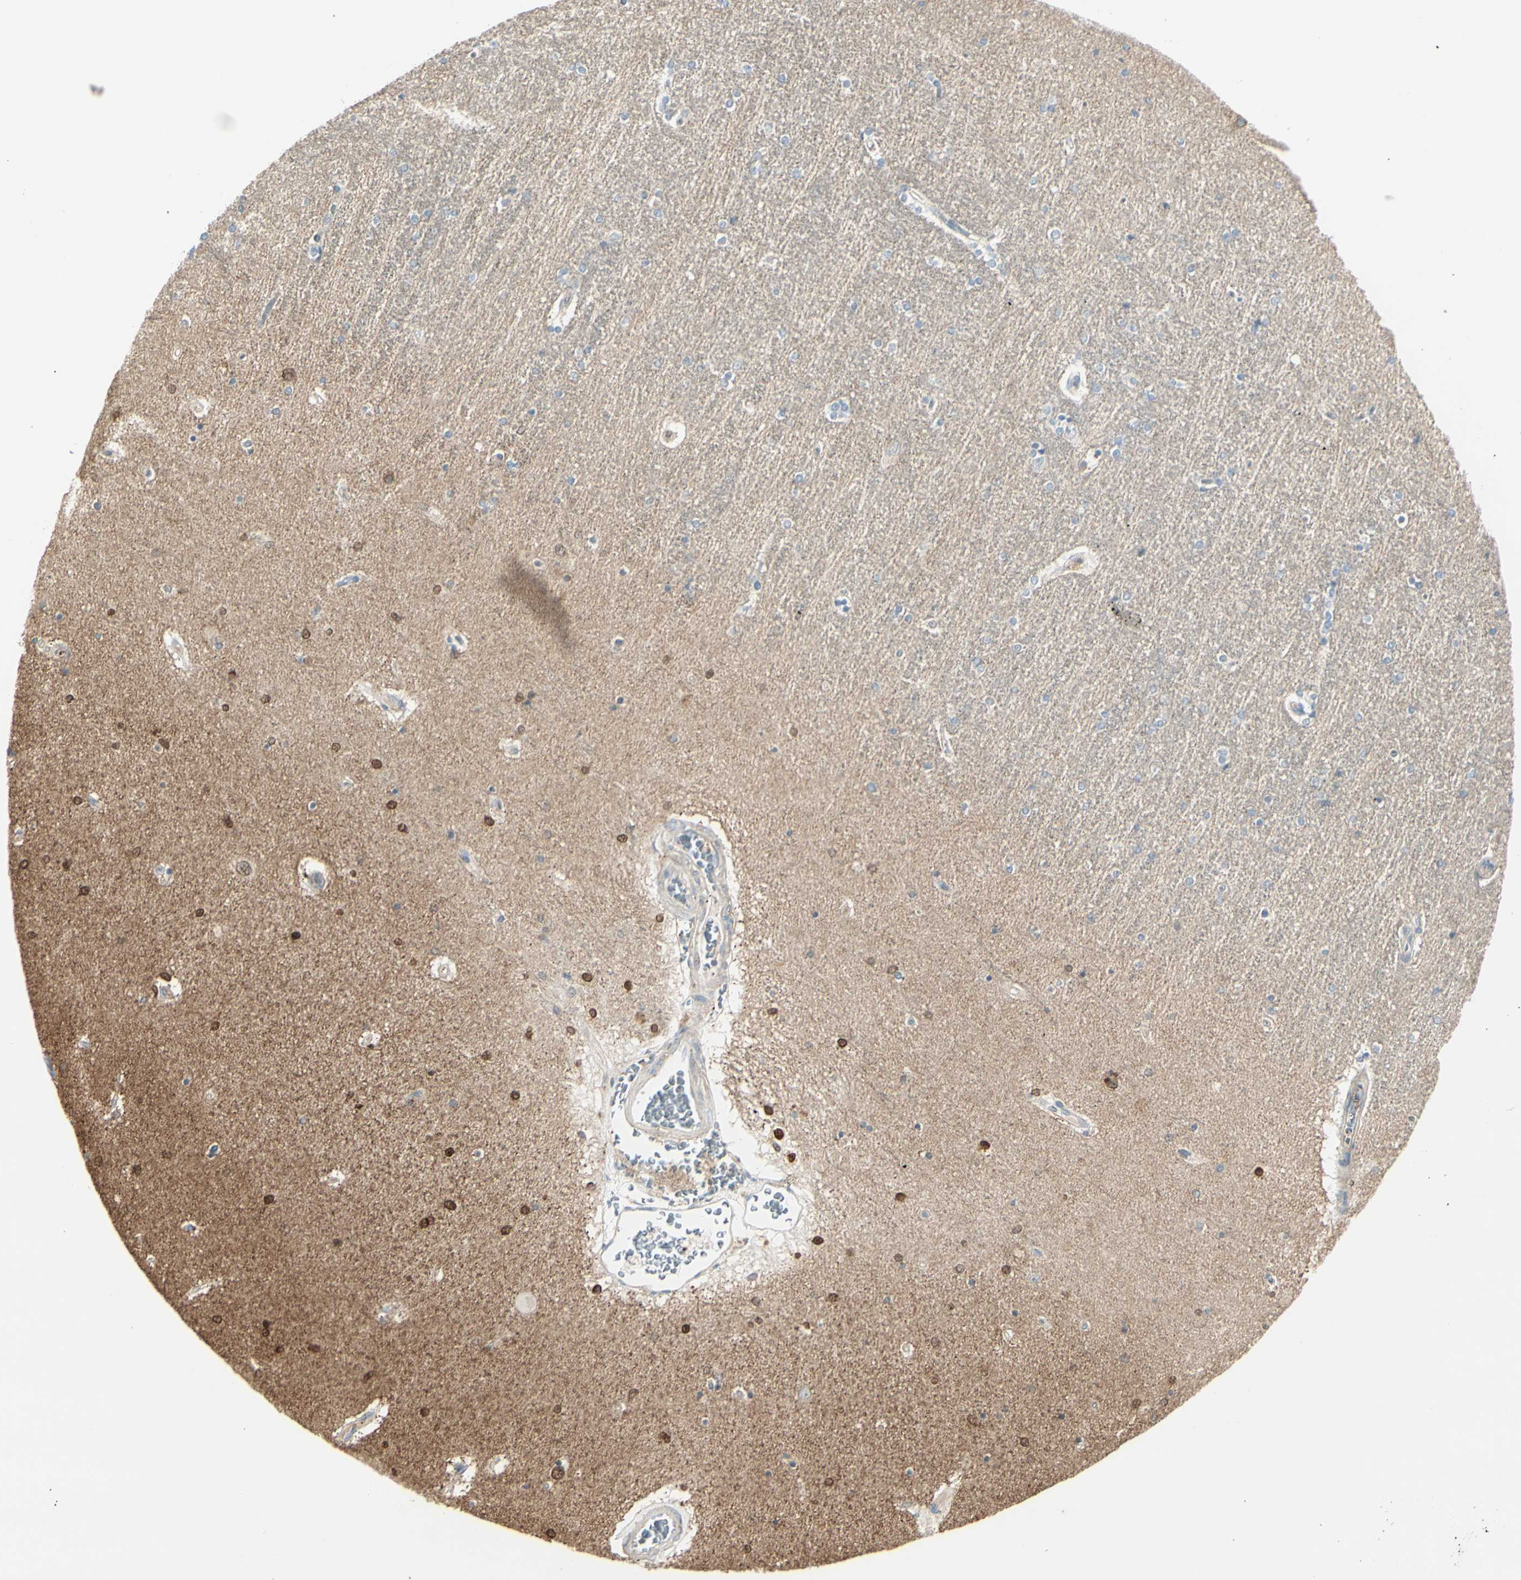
{"staining": {"intensity": "moderate", "quantity": "<25%", "location": "nuclear"}, "tissue": "hippocampus", "cell_type": "Glial cells", "image_type": "normal", "snomed": [{"axis": "morphology", "description": "Normal tissue, NOS"}, {"axis": "topography", "description": "Hippocampus"}], "caption": "IHC image of unremarkable human hippocampus stained for a protein (brown), which demonstrates low levels of moderate nuclear staining in about <25% of glial cells.", "gene": "CACNA2D1", "patient": {"sex": "female", "age": 54}}